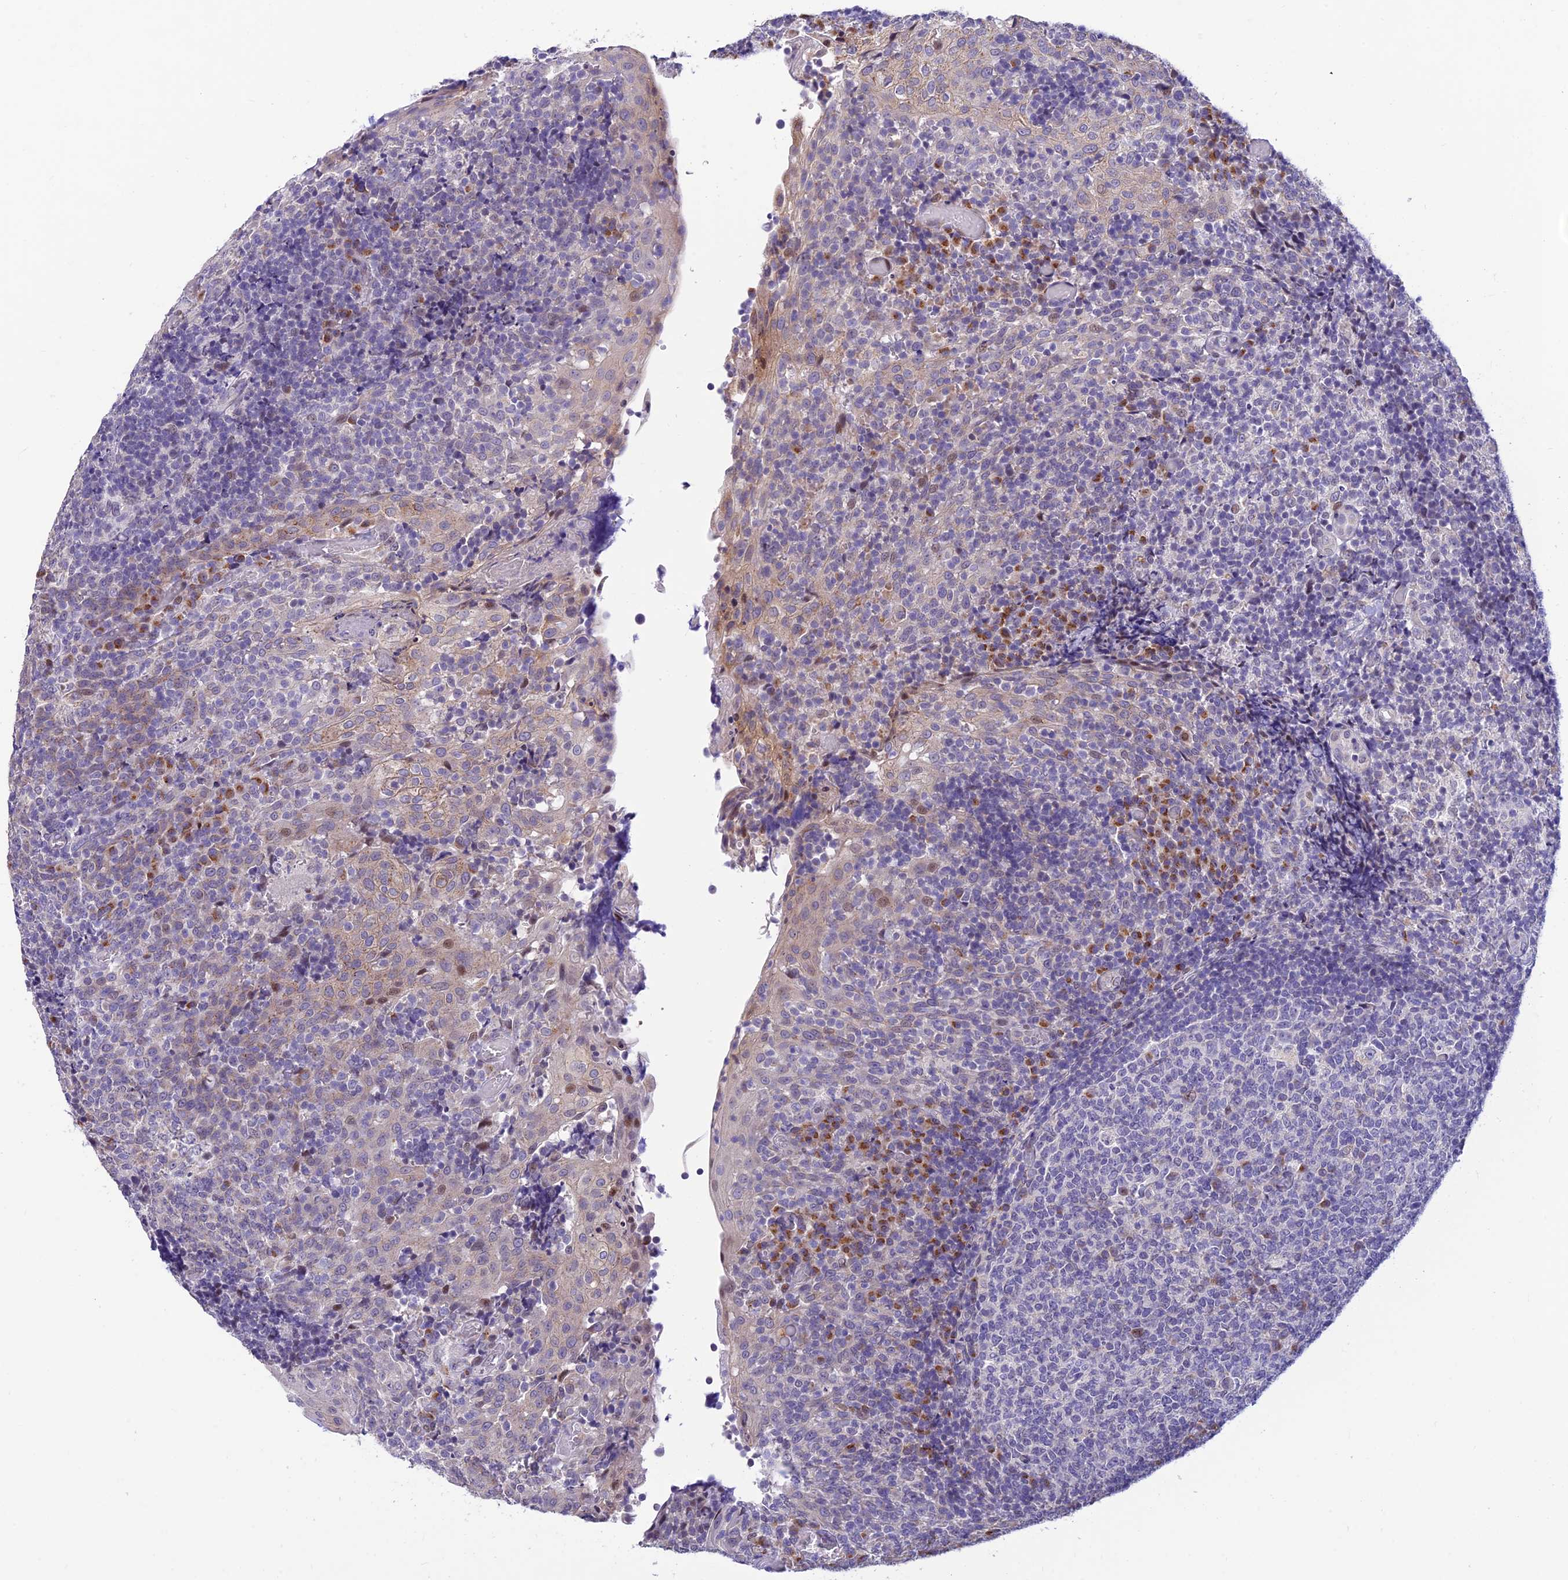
{"staining": {"intensity": "moderate", "quantity": "<25%", "location": "cytoplasmic/membranous"}, "tissue": "tonsil", "cell_type": "Germinal center cells", "image_type": "normal", "snomed": [{"axis": "morphology", "description": "Normal tissue, NOS"}, {"axis": "topography", "description": "Tonsil"}], "caption": "Tonsil was stained to show a protein in brown. There is low levels of moderate cytoplasmic/membranous staining in about <25% of germinal center cells. (DAB (3,3'-diaminobenzidine) IHC, brown staining for protein, blue staining for nuclei).", "gene": "INKA1", "patient": {"sex": "female", "age": 19}}